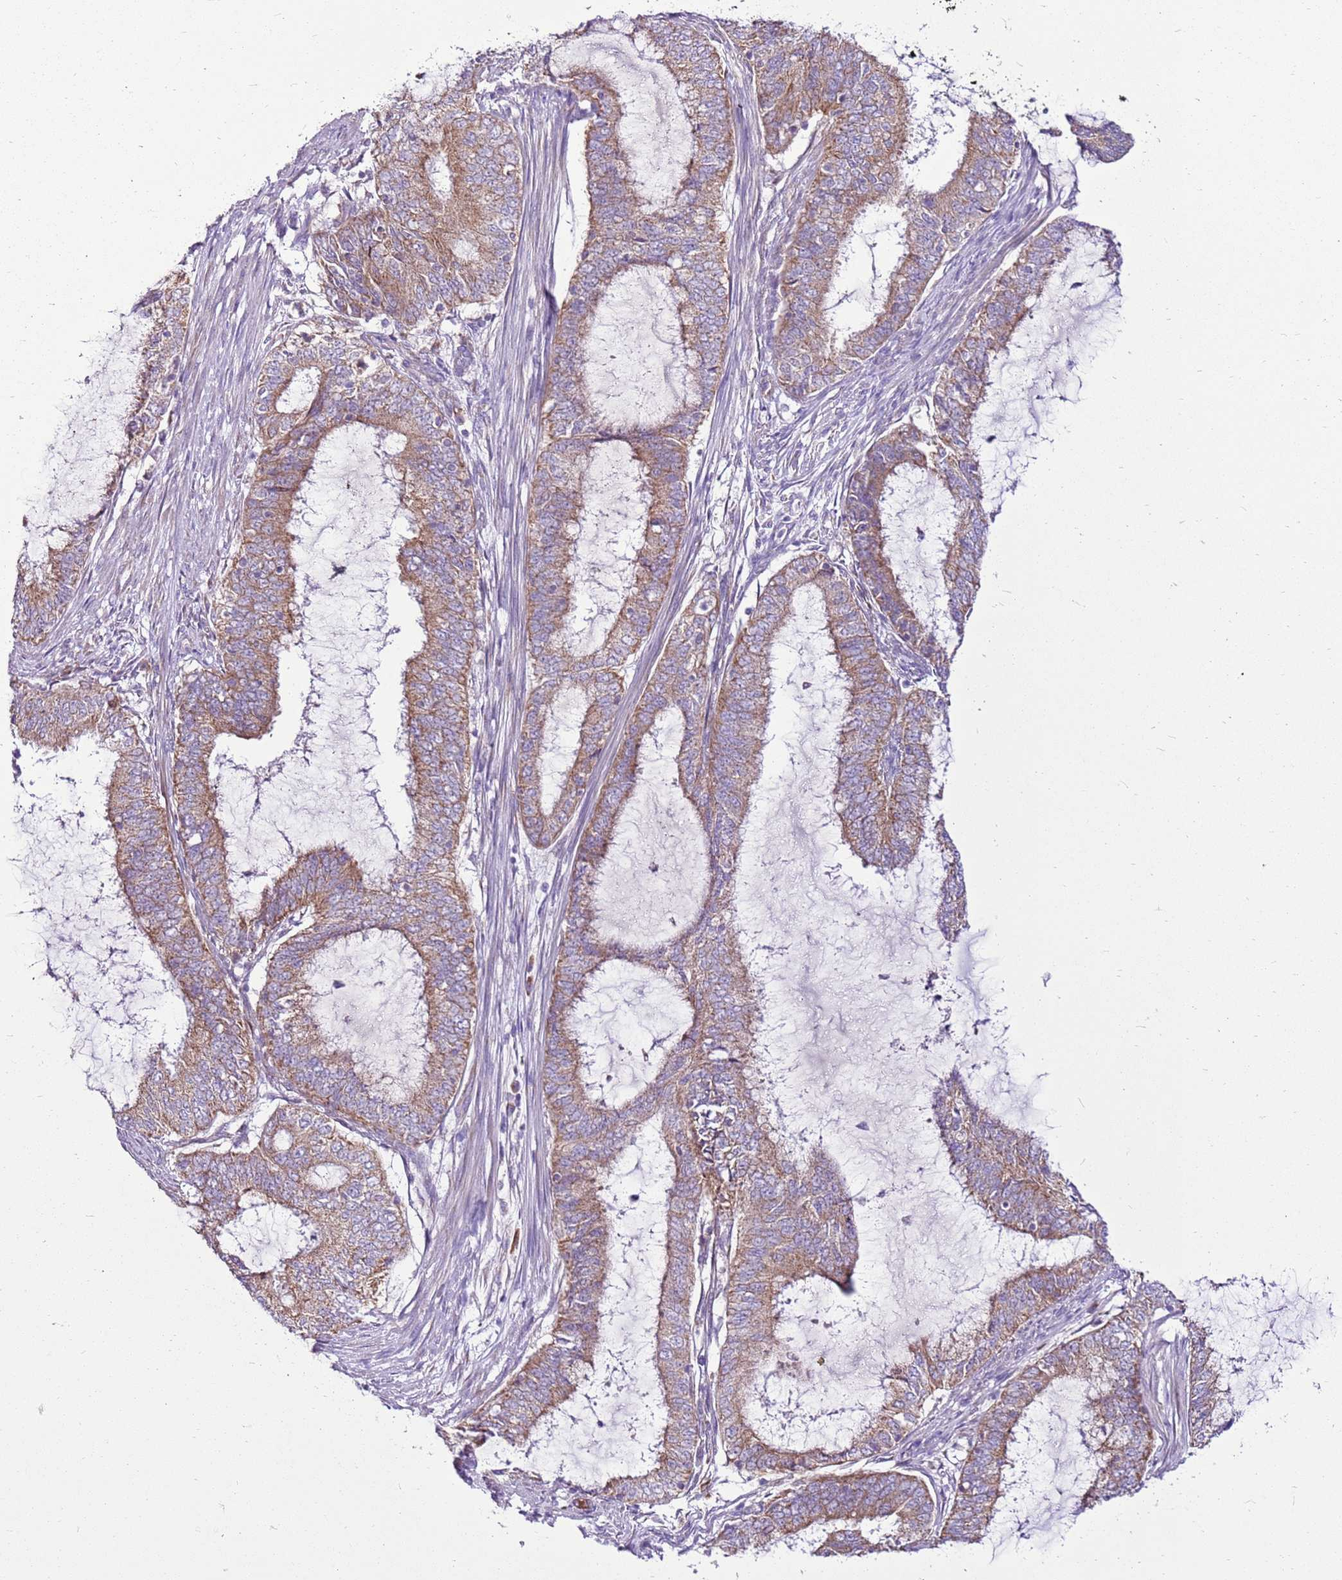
{"staining": {"intensity": "moderate", "quantity": ">75%", "location": "cytoplasmic/membranous"}, "tissue": "endometrial cancer", "cell_type": "Tumor cells", "image_type": "cancer", "snomed": [{"axis": "morphology", "description": "Adenocarcinoma, NOS"}, {"axis": "topography", "description": "Endometrium"}], "caption": "Endometrial cancer (adenocarcinoma) stained with a protein marker reveals moderate staining in tumor cells.", "gene": "MRPL36", "patient": {"sex": "female", "age": 51}}